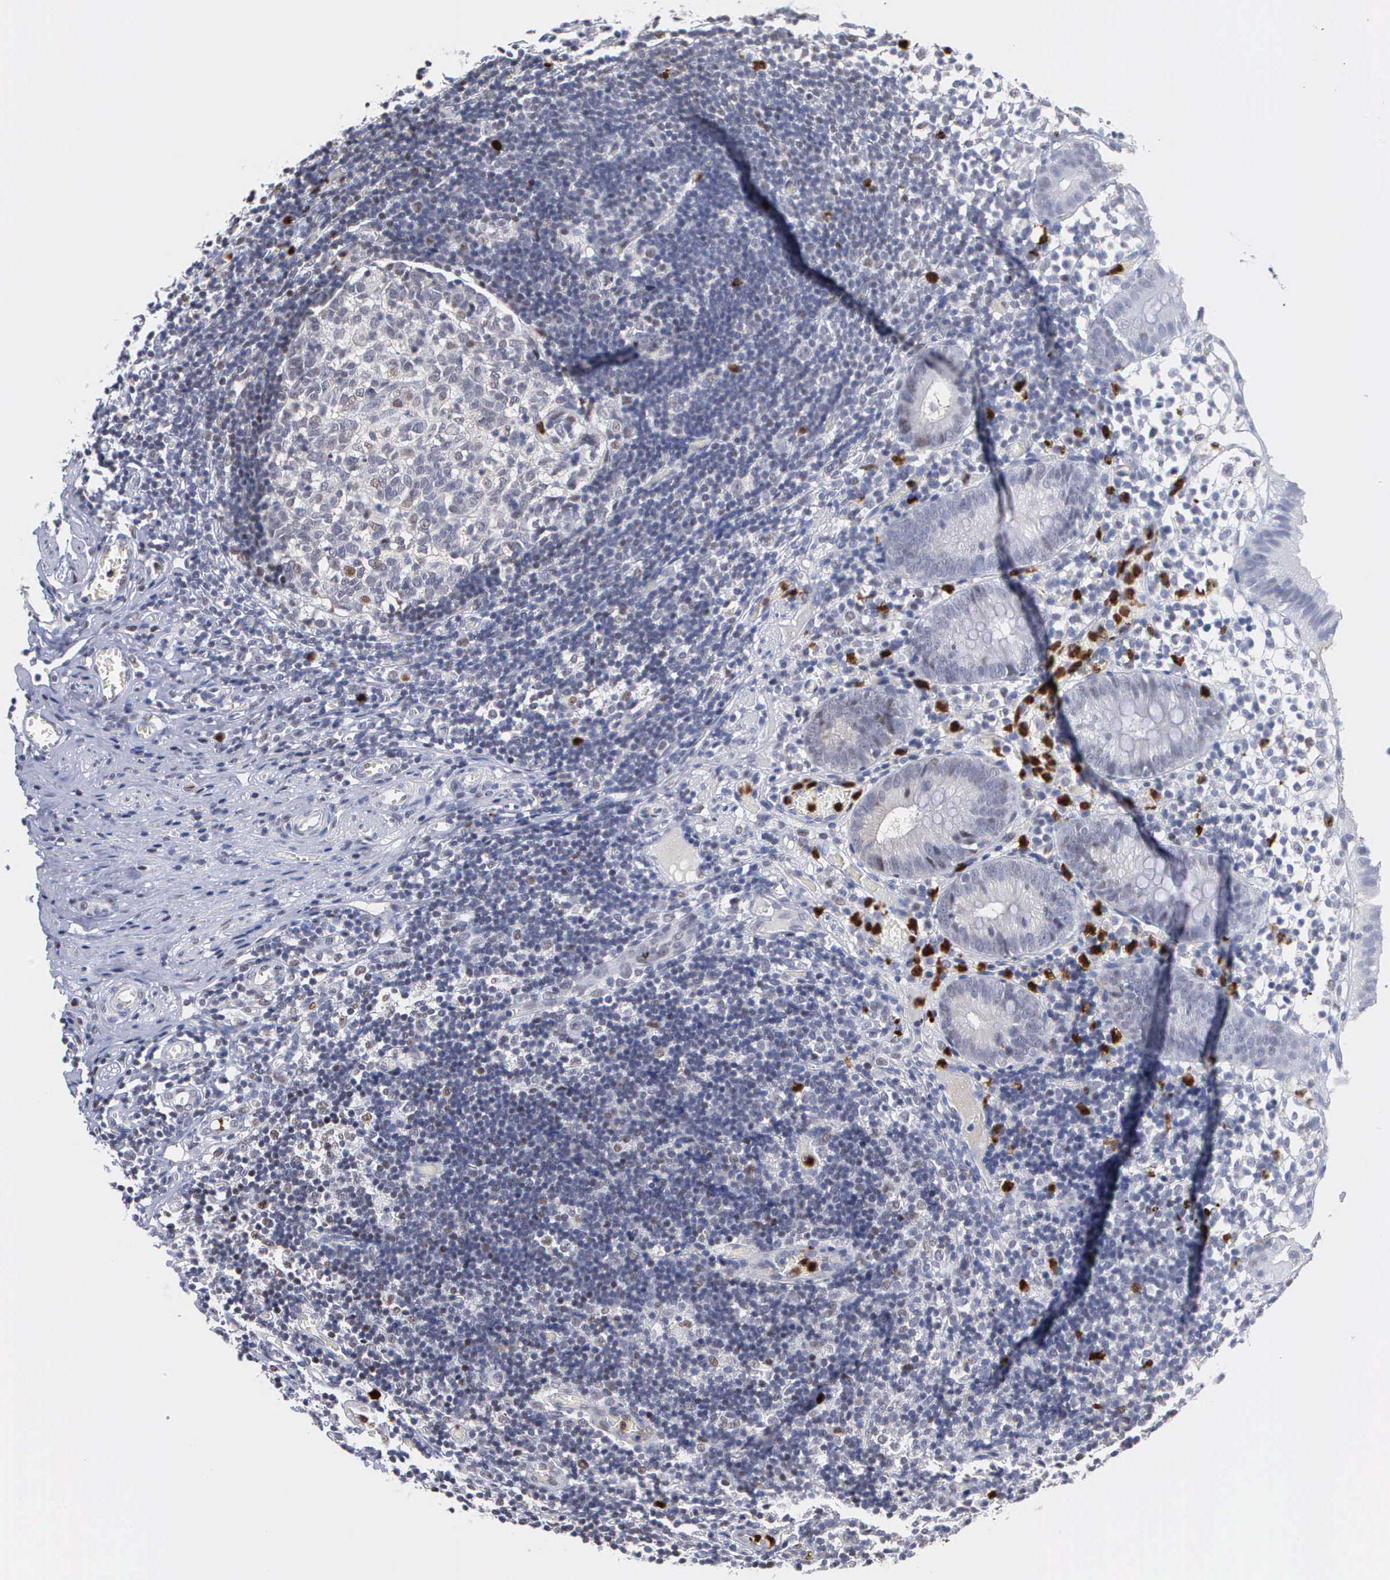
{"staining": {"intensity": "negative", "quantity": "none", "location": "none"}, "tissue": "appendix", "cell_type": "Glandular cells", "image_type": "normal", "snomed": [{"axis": "morphology", "description": "Normal tissue, NOS"}, {"axis": "topography", "description": "Appendix"}], "caption": "A histopathology image of appendix stained for a protein displays no brown staining in glandular cells.", "gene": "SPIN3", "patient": {"sex": "male", "age": 25}}